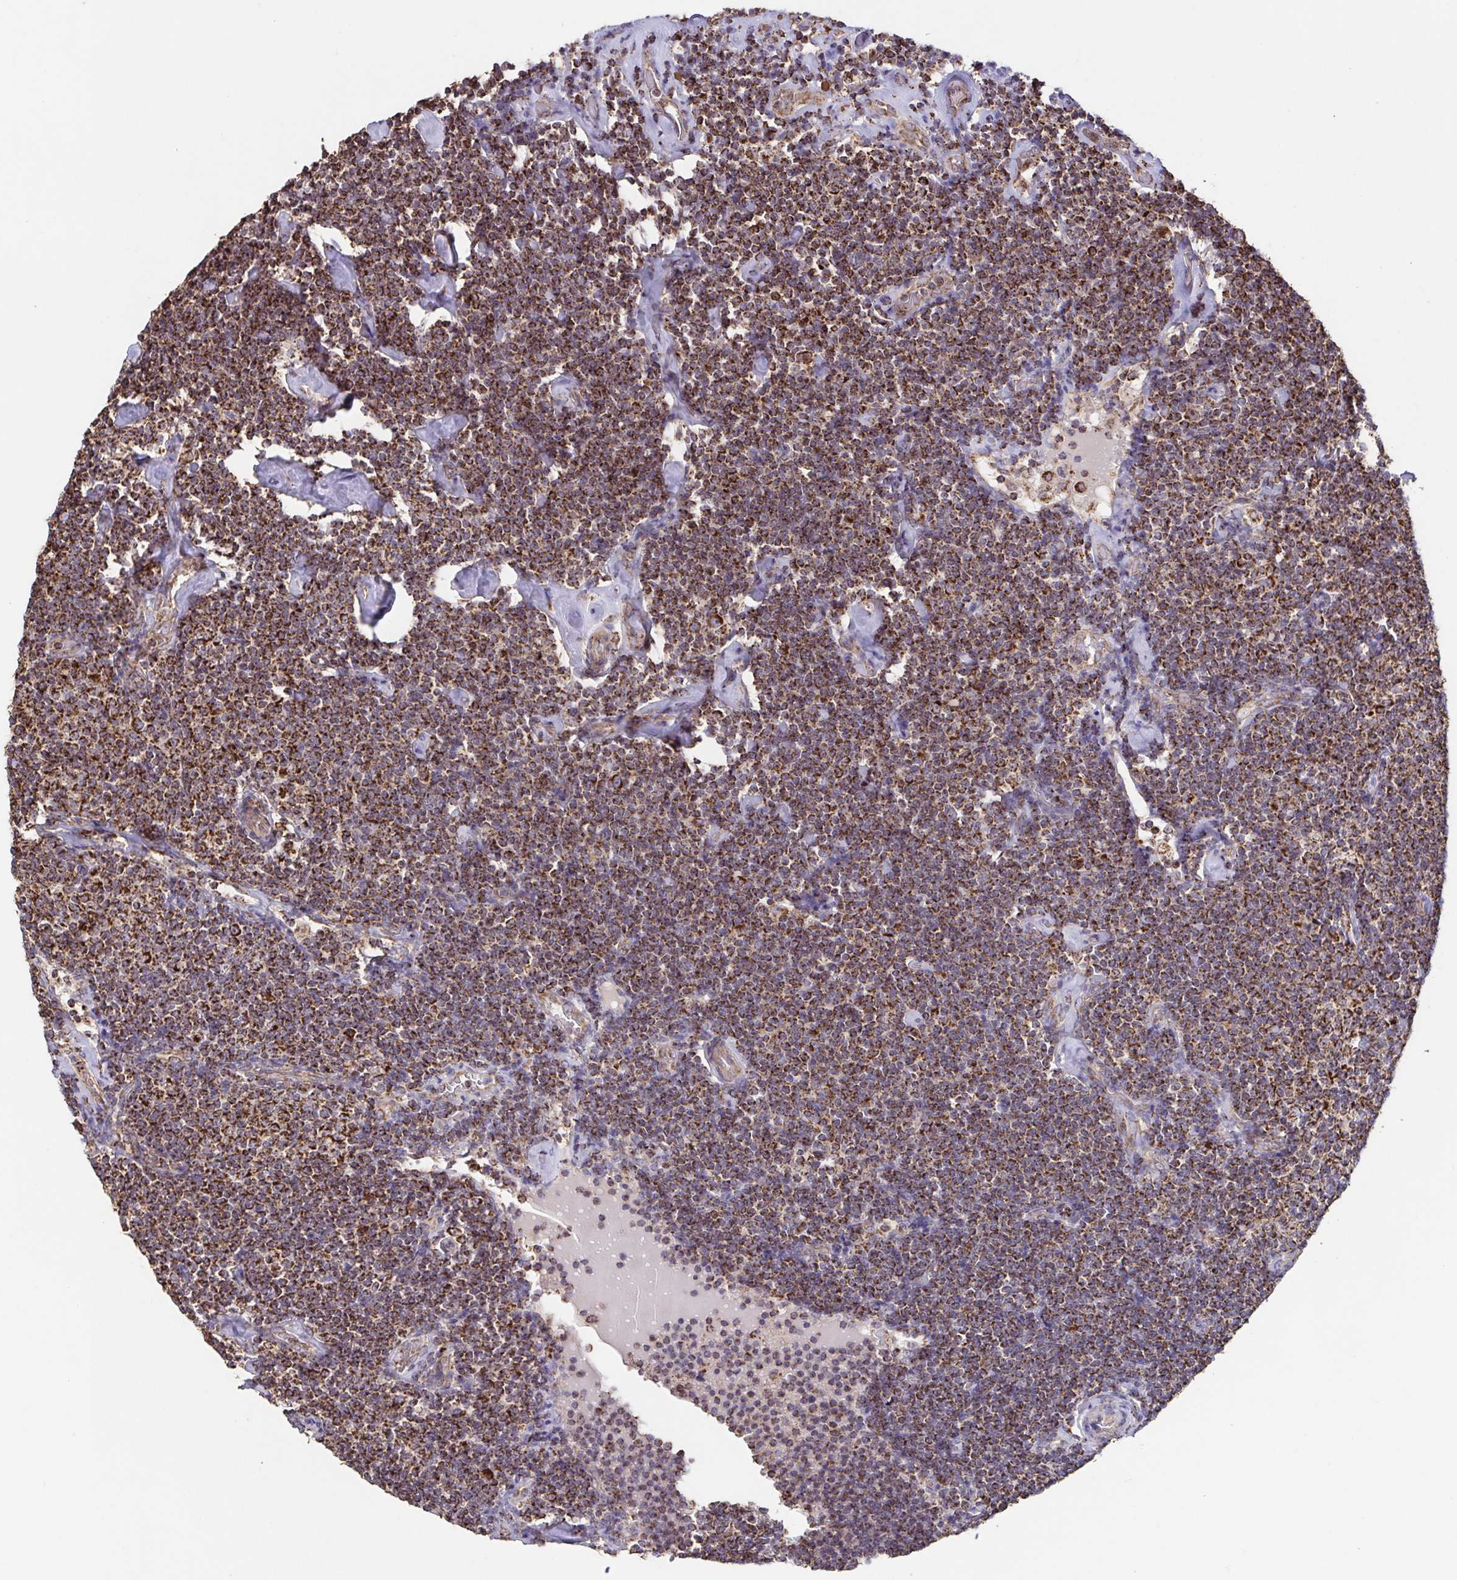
{"staining": {"intensity": "strong", "quantity": ">75%", "location": "cytoplasmic/membranous"}, "tissue": "lymphoma", "cell_type": "Tumor cells", "image_type": "cancer", "snomed": [{"axis": "morphology", "description": "Malignant lymphoma, non-Hodgkin's type, Low grade"}, {"axis": "topography", "description": "Lymph node"}], "caption": "An image showing strong cytoplasmic/membranous expression in about >75% of tumor cells in lymphoma, as visualized by brown immunohistochemical staining.", "gene": "DIP2B", "patient": {"sex": "male", "age": 81}}